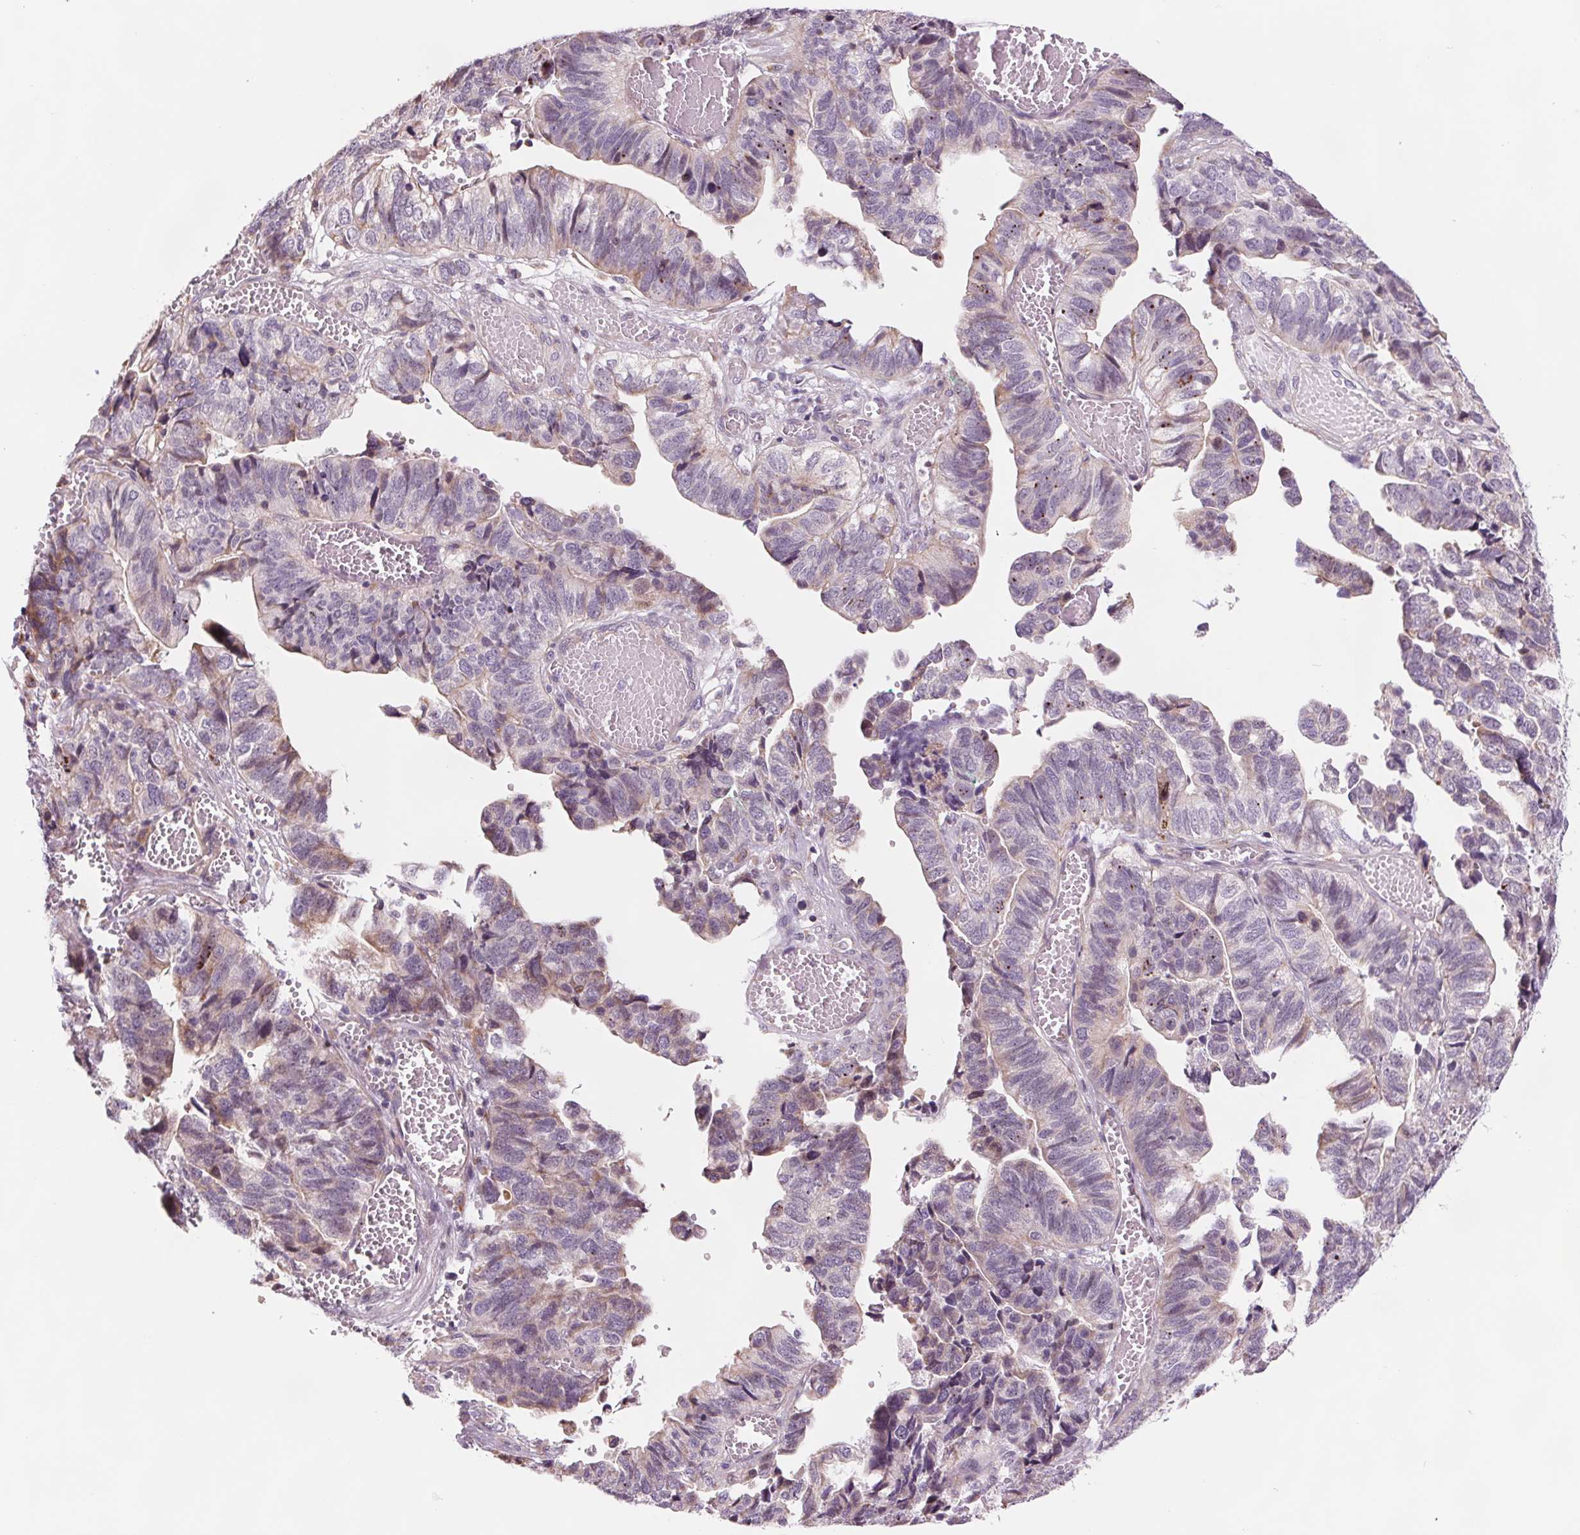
{"staining": {"intensity": "weak", "quantity": "<25%", "location": "cytoplasmic/membranous"}, "tissue": "stomach cancer", "cell_type": "Tumor cells", "image_type": "cancer", "snomed": [{"axis": "morphology", "description": "Adenocarcinoma, NOS"}, {"axis": "topography", "description": "Stomach, upper"}], "caption": "Protein analysis of stomach cancer (adenocarcinoma) demonstrates no significant expression in tumor cells.", "gene": "SAMD5", "patient": {"sex": "female", "age": 67}}